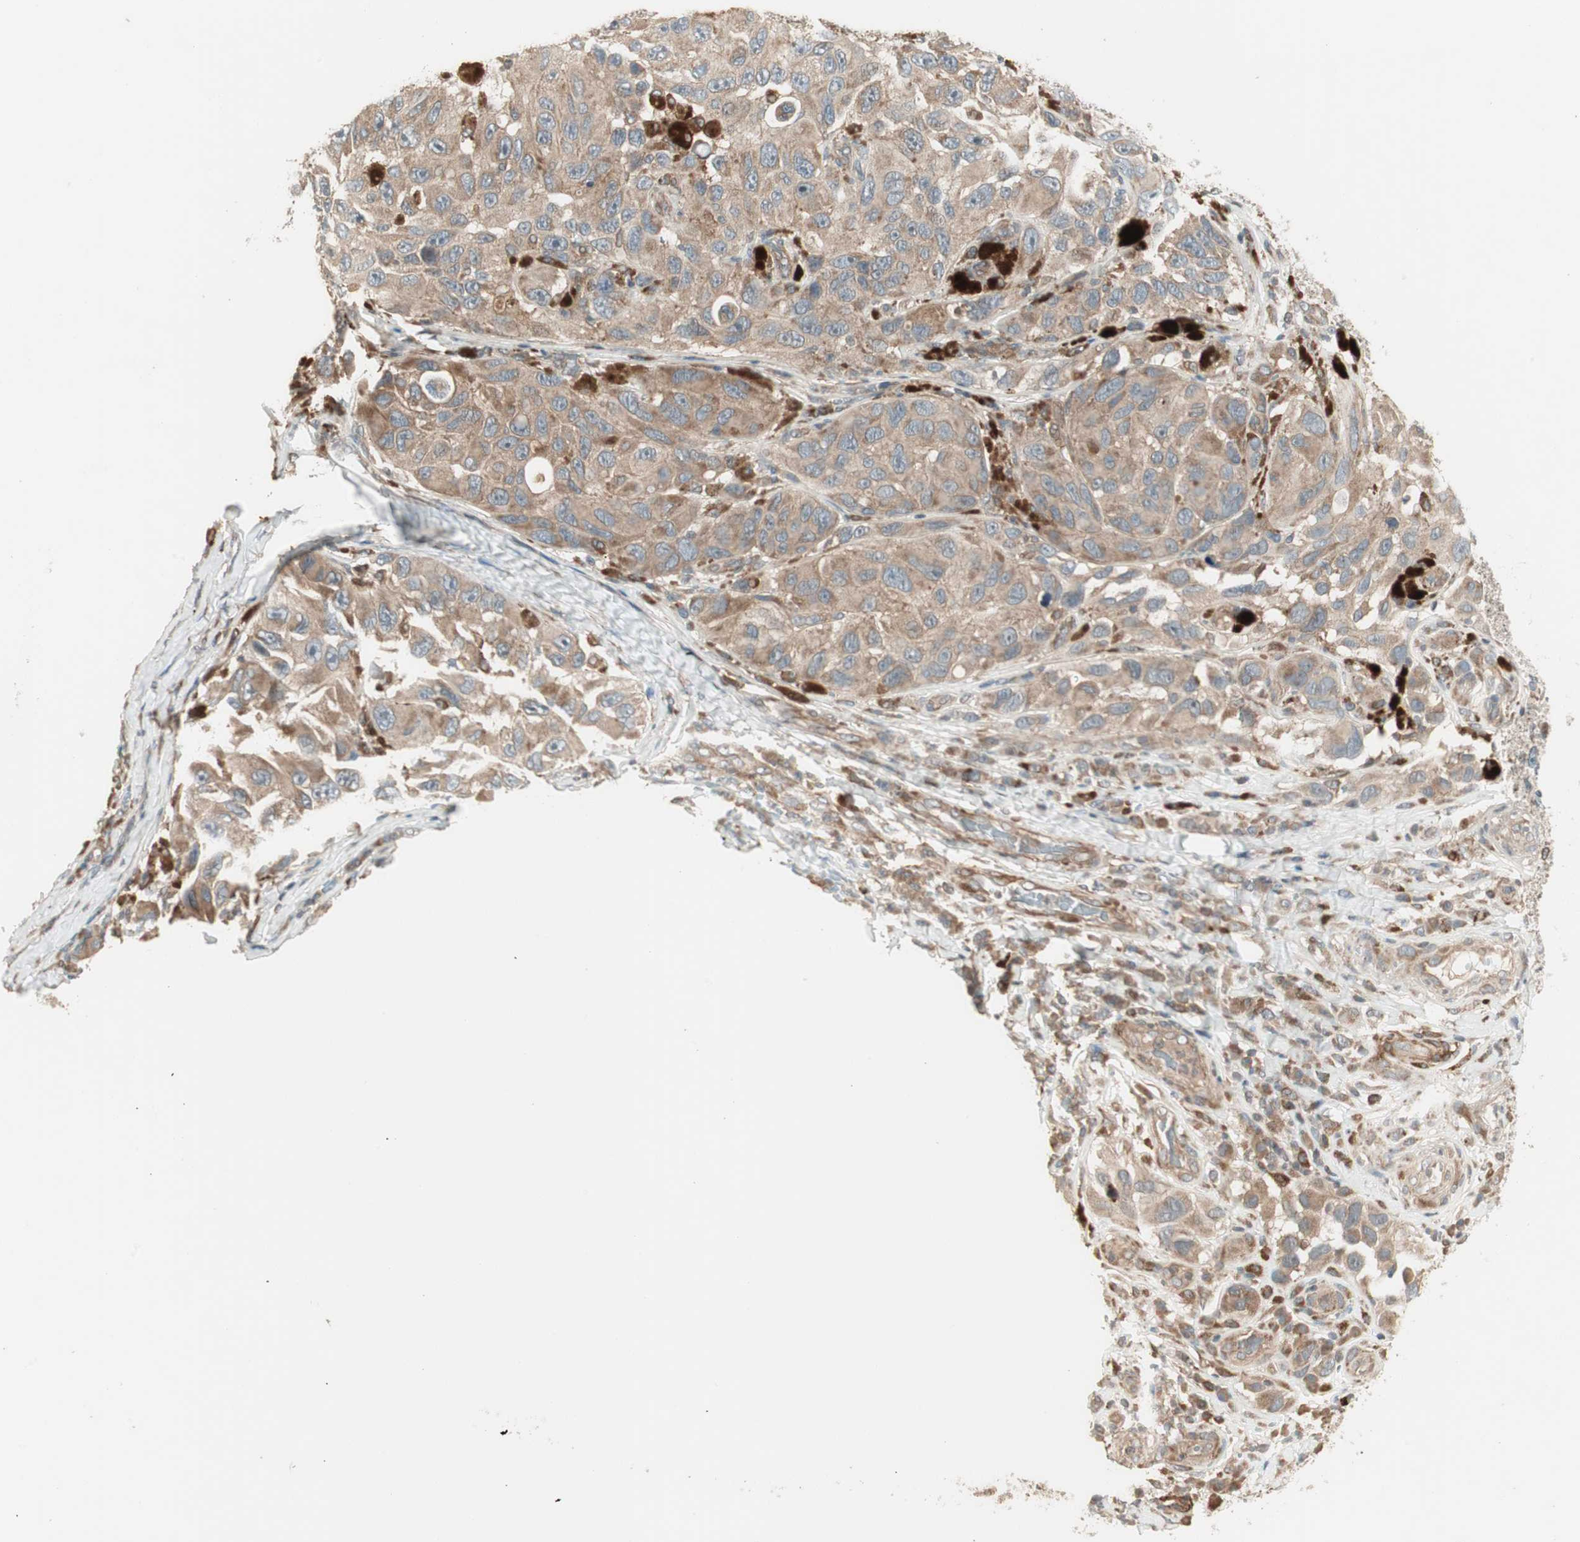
{"staining": {"intensity": "moderate", "quantity": ">75%", "location": "cytoplasmic/membranous"}, "tissue": "melanoma", "cell_type": "Tumor cells", "image_type": "cancer", "snomed": [{"axis": "morphology", "description": "Malignant melanoma, NOS"}, {"axis": "topography", "description": "Skin"}], "caption": "Immunohistochemical staining of melanoma exhibits moderate cytoplasmic/membranous protein expression in about >75% of tumor cells.", "gene": "SFRP1", "patient": {"sex": "female", "age": 73}}